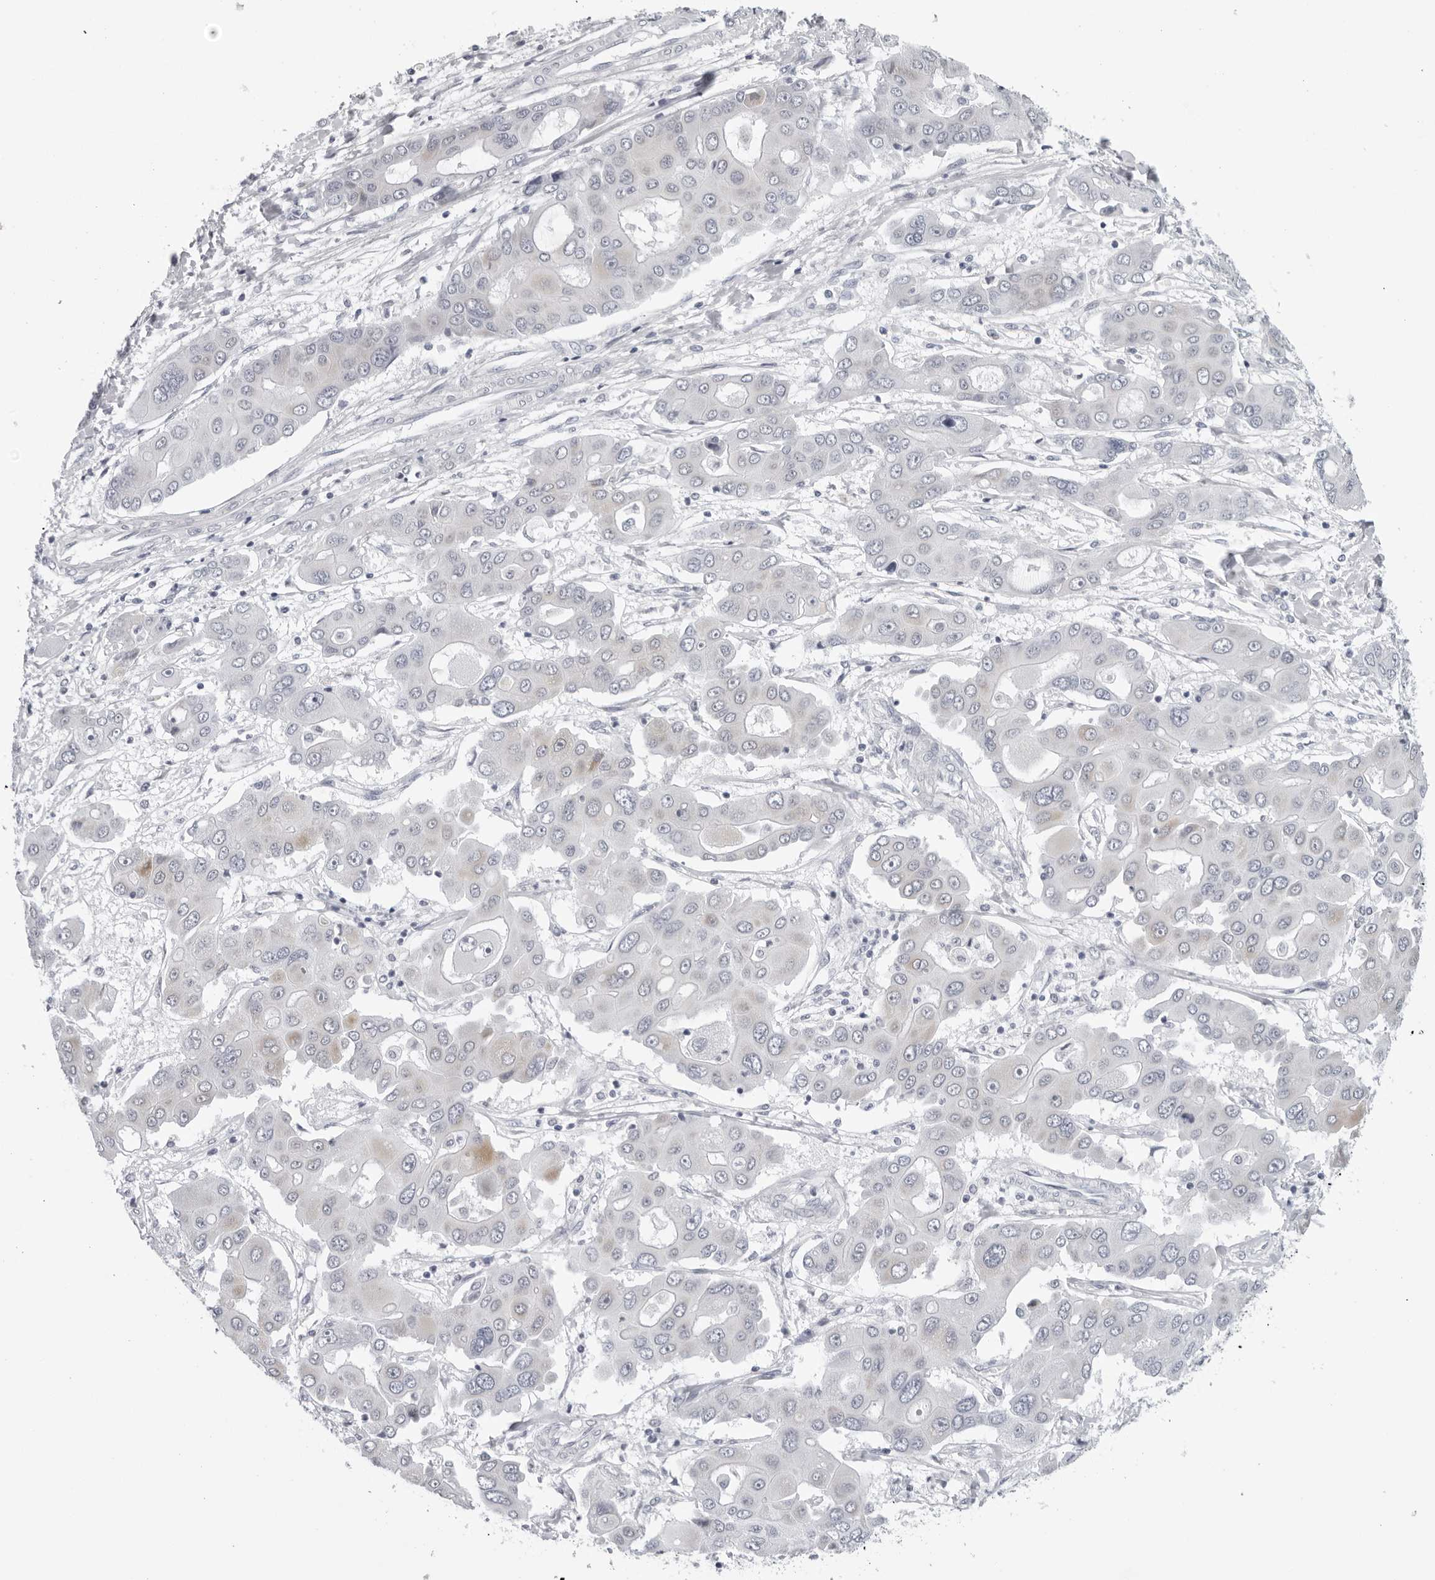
{"staining": {"intensity": "negative", "quantity": "none", "location": "none"}, "tissue": "liver cancer", "cell_type": "Tumor cells", "image_type": "cancer", "snomed": [{"axis": "morphology", "description": "Cholangiocarcinoma"}, {"axis": "topography", "description": "Liver"}], "caption": "A micrograph of liver cancer stained for a protein demonstrates no brown staining in tumor cells.", "gene": "CPT2", "patient": {"sex": "male", "age": 67}}